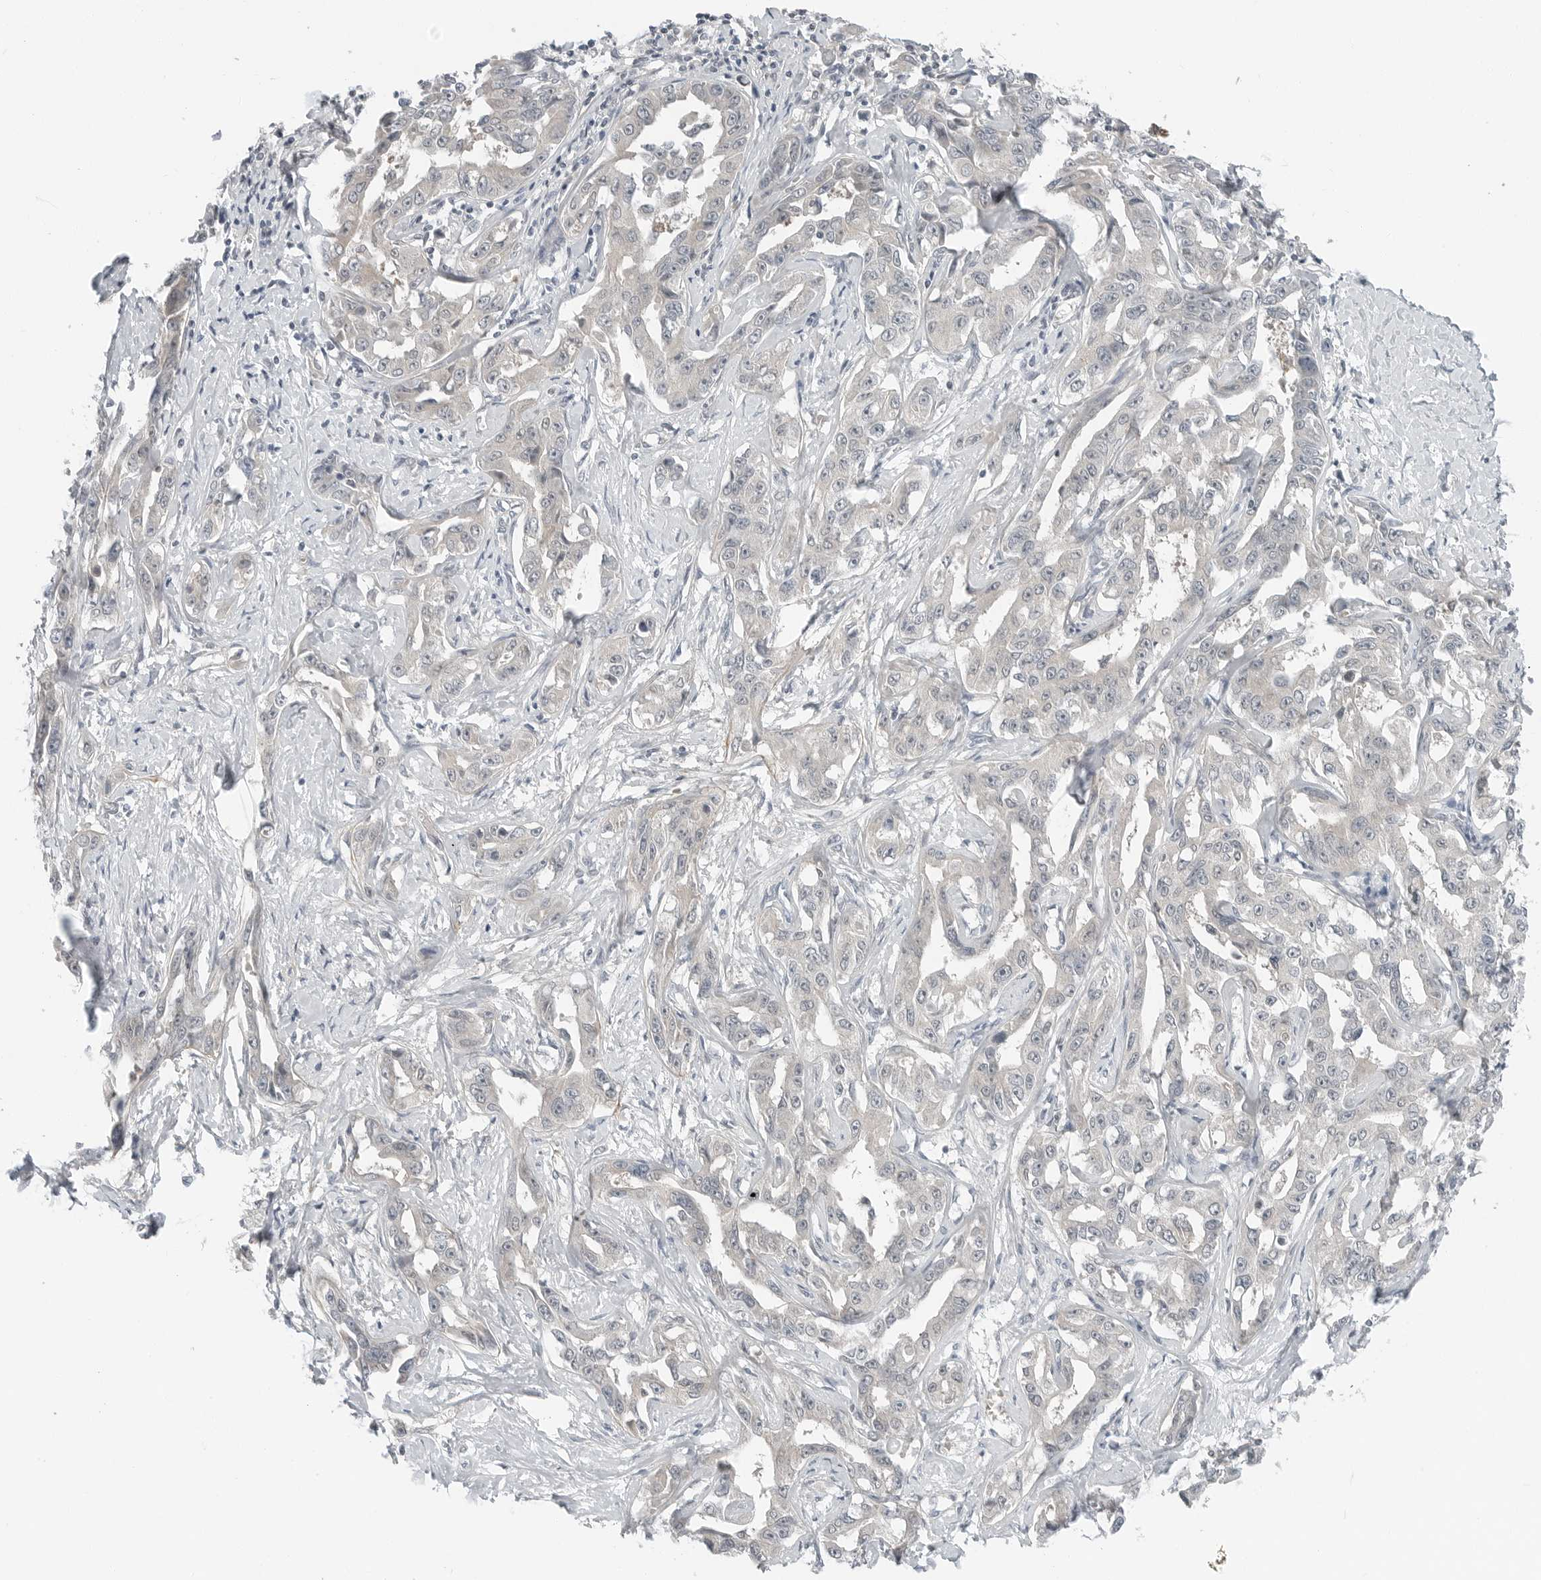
{"staining": {"intensity": "negative", "quantity": "none", "location": "none"}, "tissue": "liver cancer", "cell_type": "Tumor cells", "image_type": "cancer", "snomed": [{"axis": "morphology", "description": "Cholangiocarcinoma"}, {"axis": "topography", "description": "Liver"}], "caption": "Liver cholangiocarcinoma stained for a protein using immunohistochemistry displays no staining tumor cells.", "gene": "FCRLB", "patient": {"sex": "male", "age": 59}}